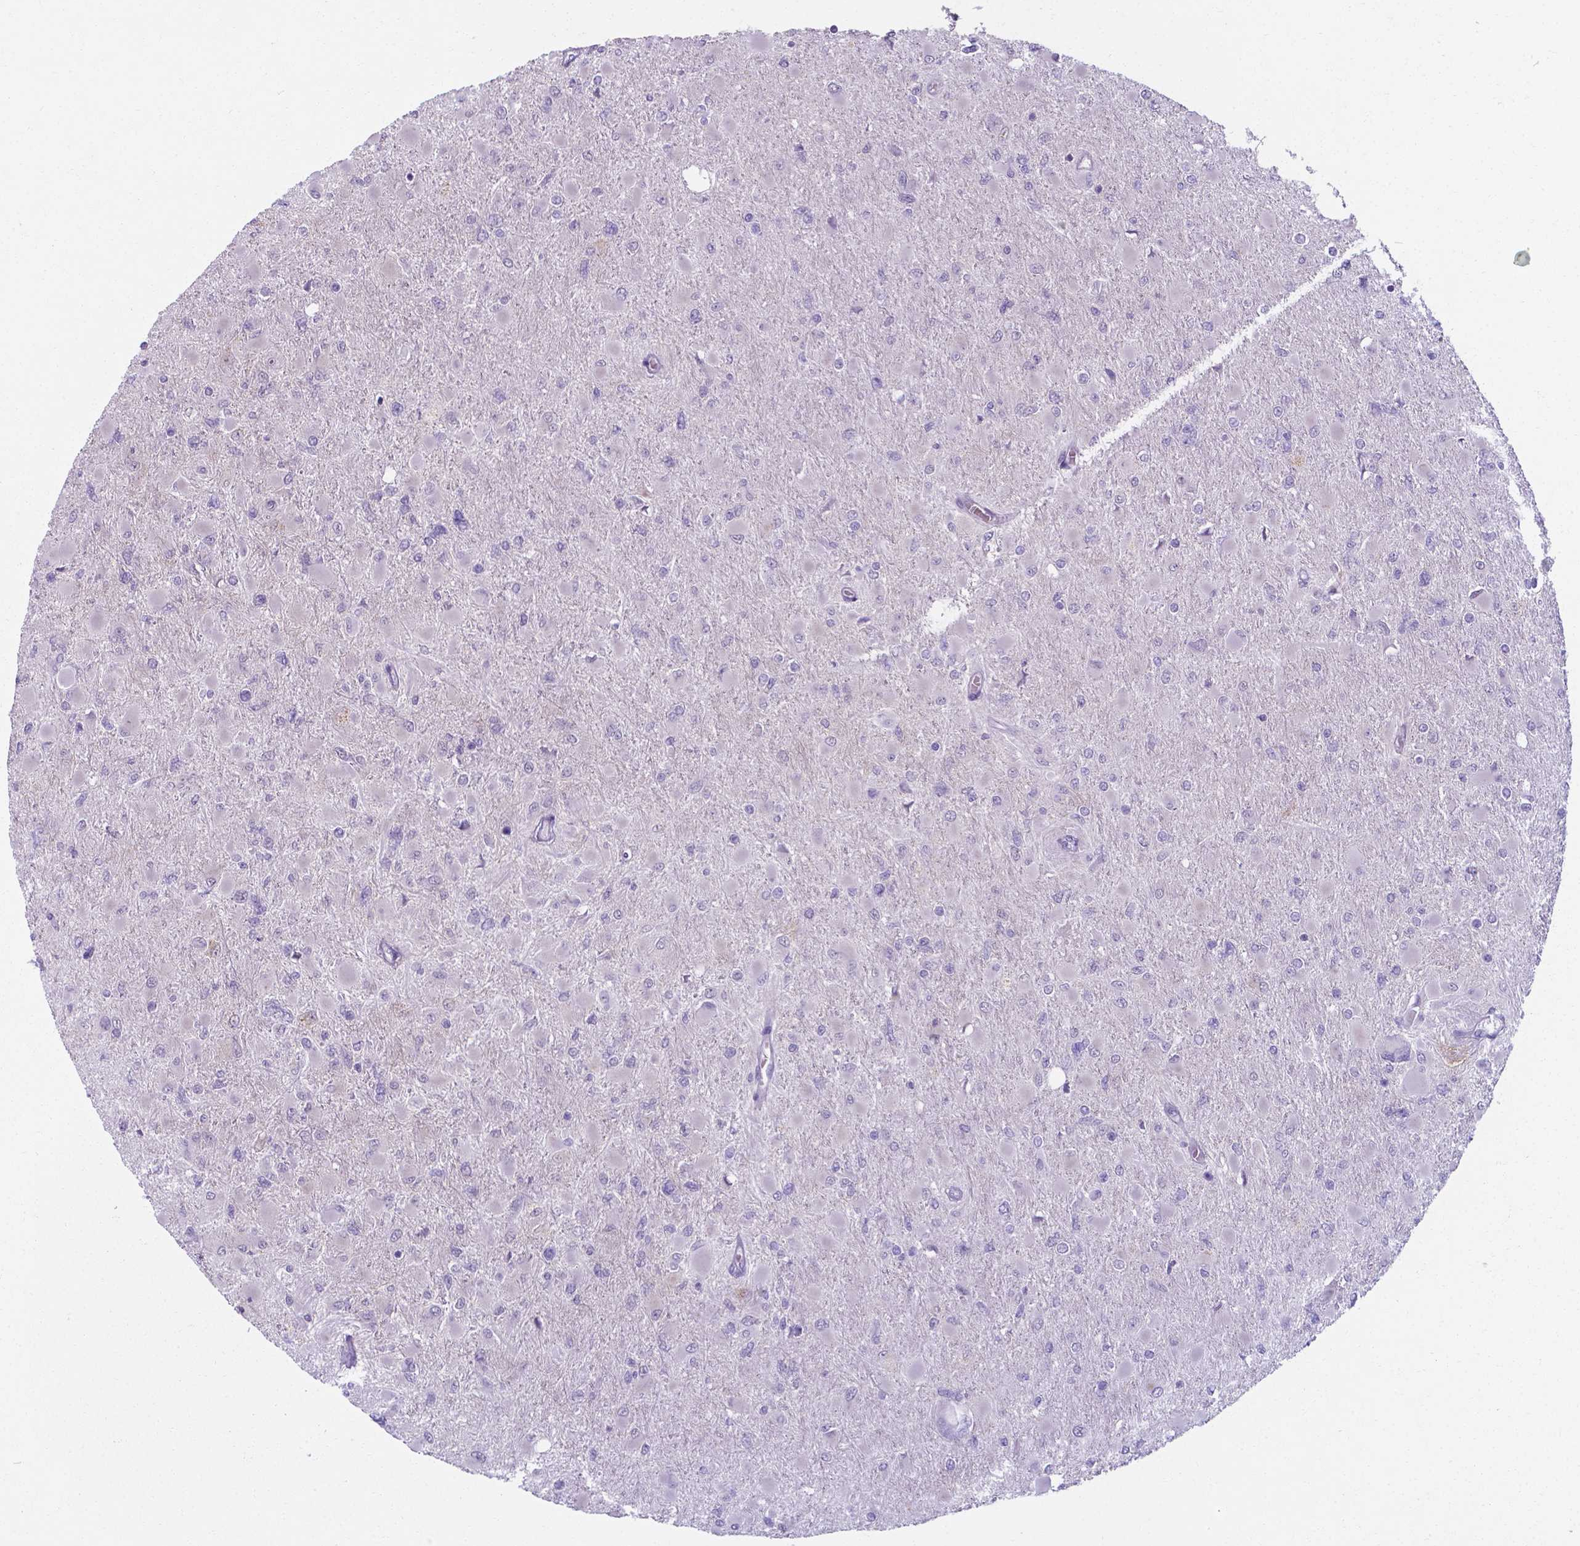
{"staining": {"intensity": "negative", "quantity": "none", "location": "none"}, "tissue": "glioma", "cell_type": "Tumor cells", "image_type": "cancer", "snomed": [{"axis": "morphology", "description": "Glioma, malignant, High grade"}, {"axis": "topography", "description": "Cerebral cortex"}], "caption": "IHC image of neoplastic tissue: human malignant glioma (high-grade) stained with DAB (3,3'-diaminobenzidine) reveals no significant protein expression in tumor cells.", "gene": "AP5B1", "patient": {"sex": "female", "age": 36}}